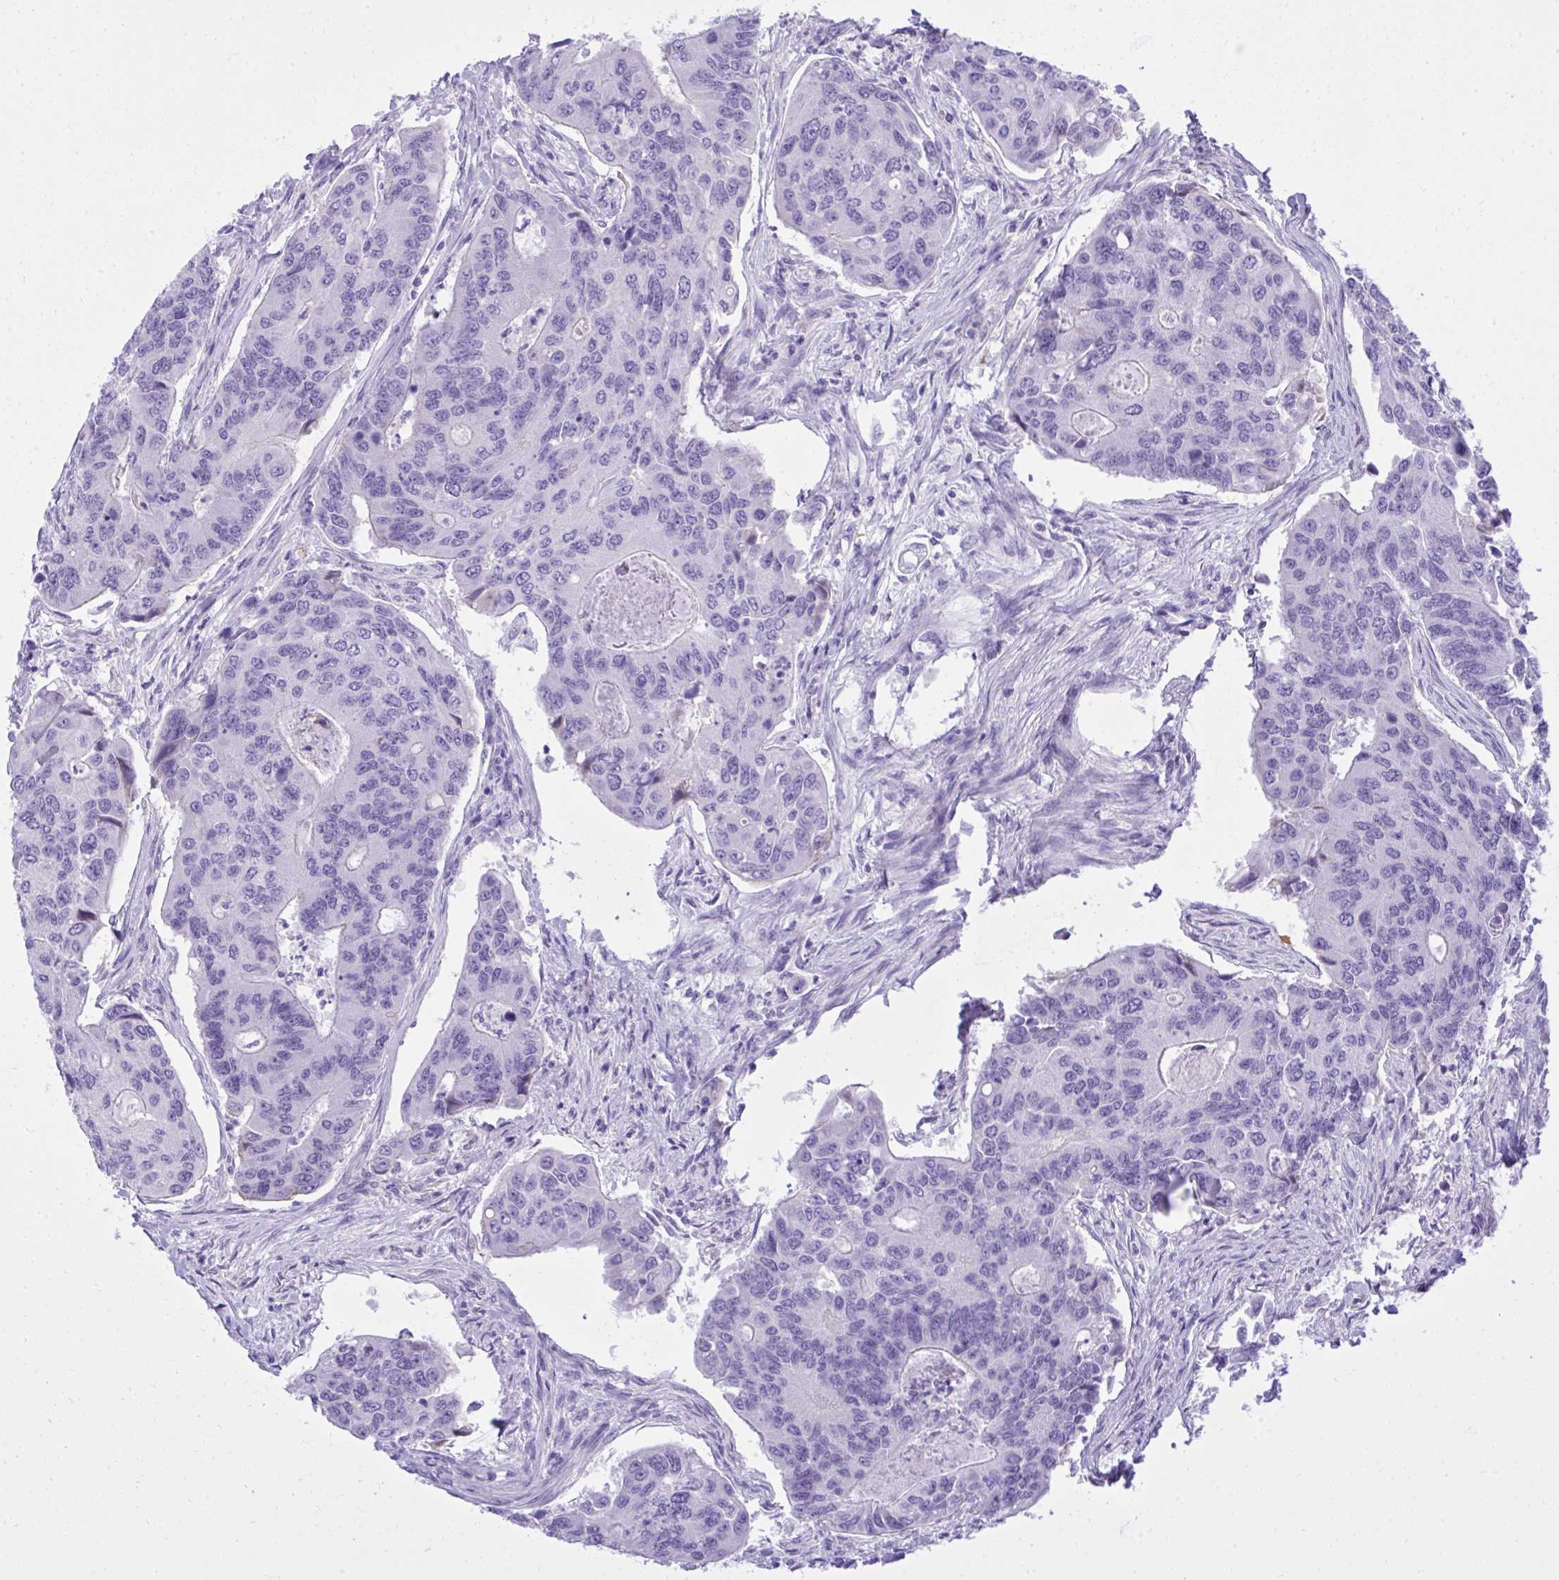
{"staining": {"intensity": "negative", "quantity": "none", "location": "none"}, "tissue": "colorectal cancer", "cell_type": "Tumor cells", "image_type": "cancer", "snomed": [{"axis": "morphology", "description": "Adenocarcinoma, NOS"}, {"axis": "topography", "description": "Colon"}], "caption": "A photomicrograph of colorectal adenocarcinoma stained for a protein shows no brown staining in tumor cells.", "gene": "ST6GALNAC3", "patient": {"sex": "female", "age": 67}}